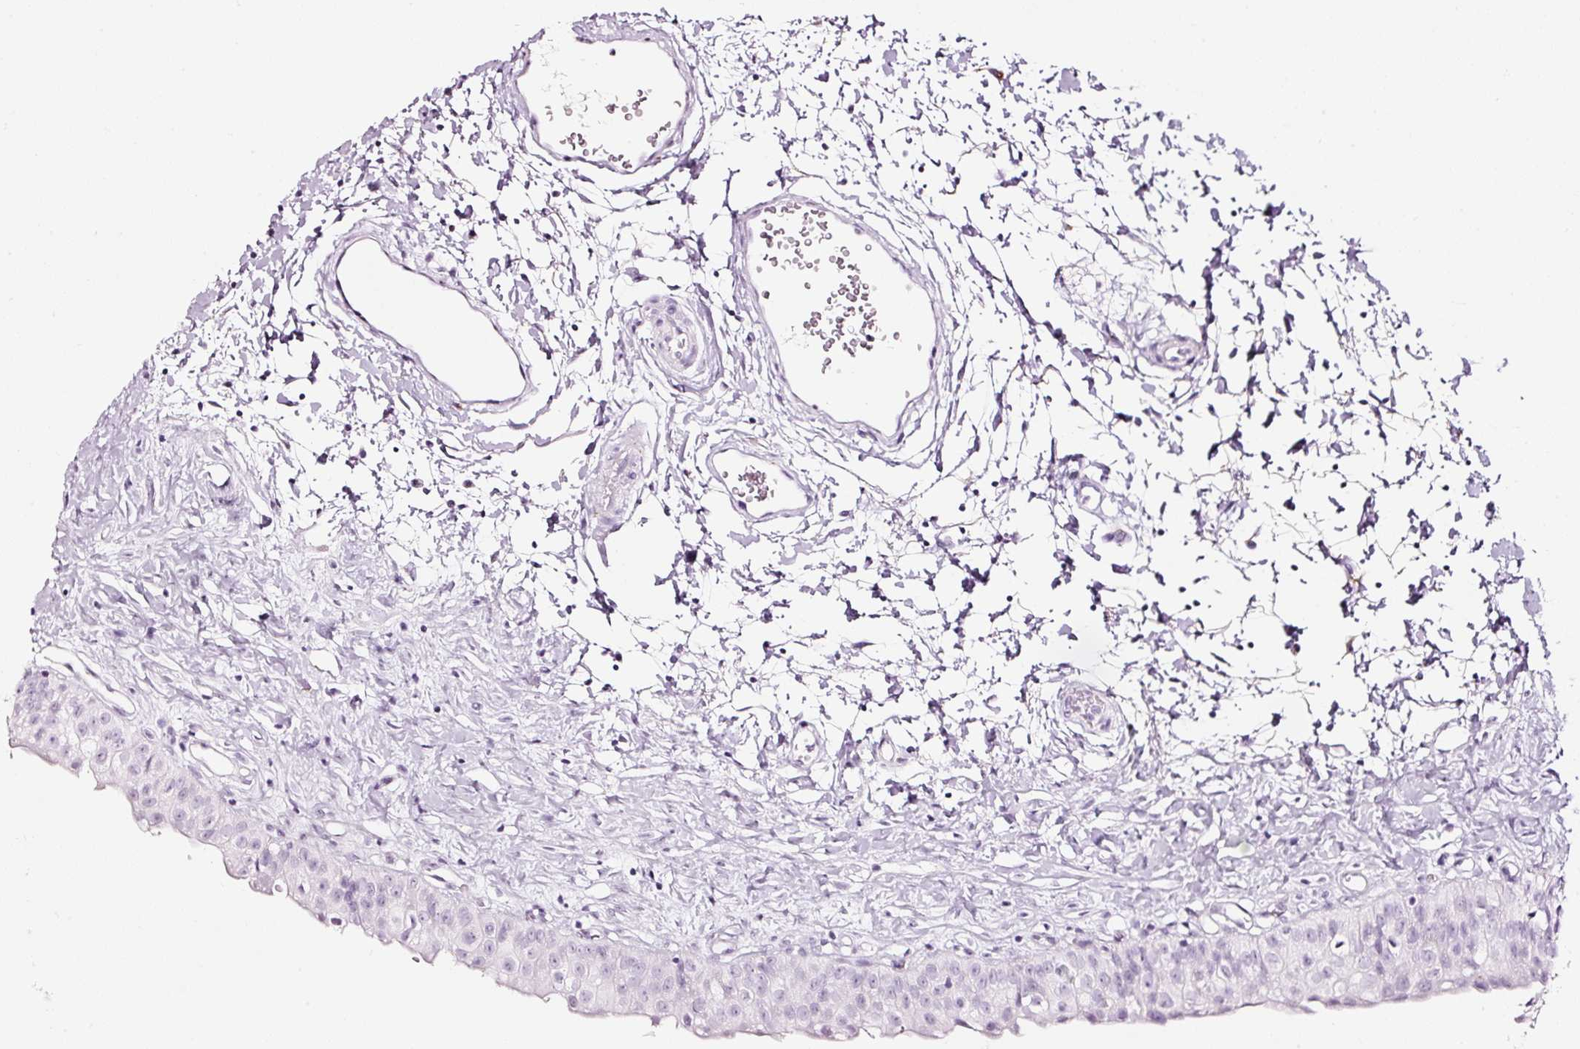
{"staining": {"intensity": "negative", "quantity": "none", "location": "none"}, "tissue": "urinary bladder", "cell_type": "Urothelial cells", "image_type": "normal", "snomed": [{"axis": "morphology", "description": "Normal tissue, NOS"}, {"axis": "topography", "description": "Urinary bladder"}], "caption": "The histopathology image displays no significant positivity in urothelial cells of urinary bladder. Brightfield microscopy of immunohistochemistry stained with DAB (brown) and hematoxylin (blue), captured at high magnification.", "gene": "SDF4", "patient": {"sex": "male", "age": 51}}